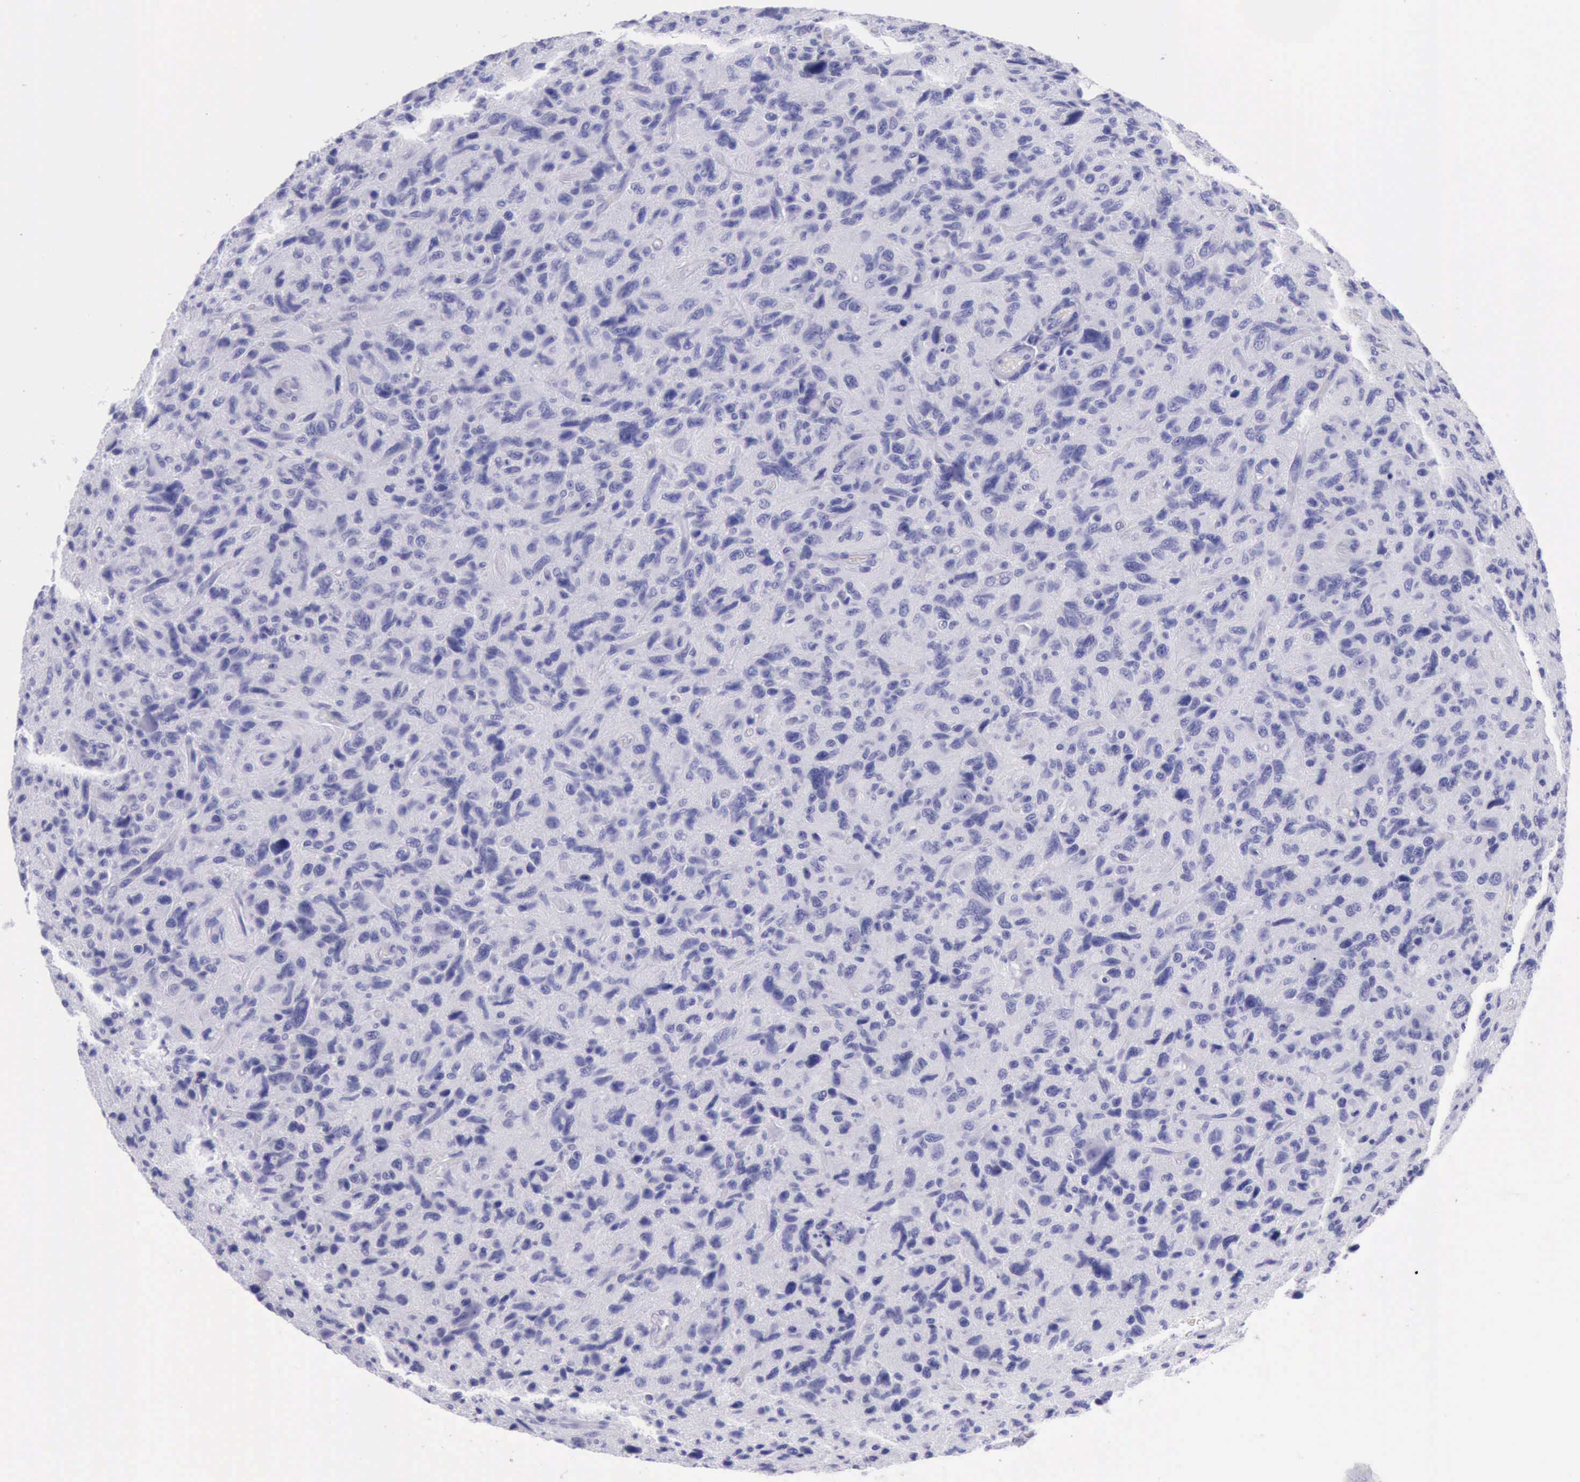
{"staining": {"intensity": "negative", "quantity": "none", "location": "none"}, "tissue": "glioma", "cell_type": "Tumor cells", "image_type": "cancer", "snomed": [{"axis": "morphology", "description": "Glioma, malignant, High grade"}, {"axis": "topography", "description": "Brain"}], "caption": "High-grade glioma (malignant) was stained to show a protein in brown. There is no significant staining in tumor cells.", "gene": "KRT8", "patient": {"sex": "female", "age": 60}}